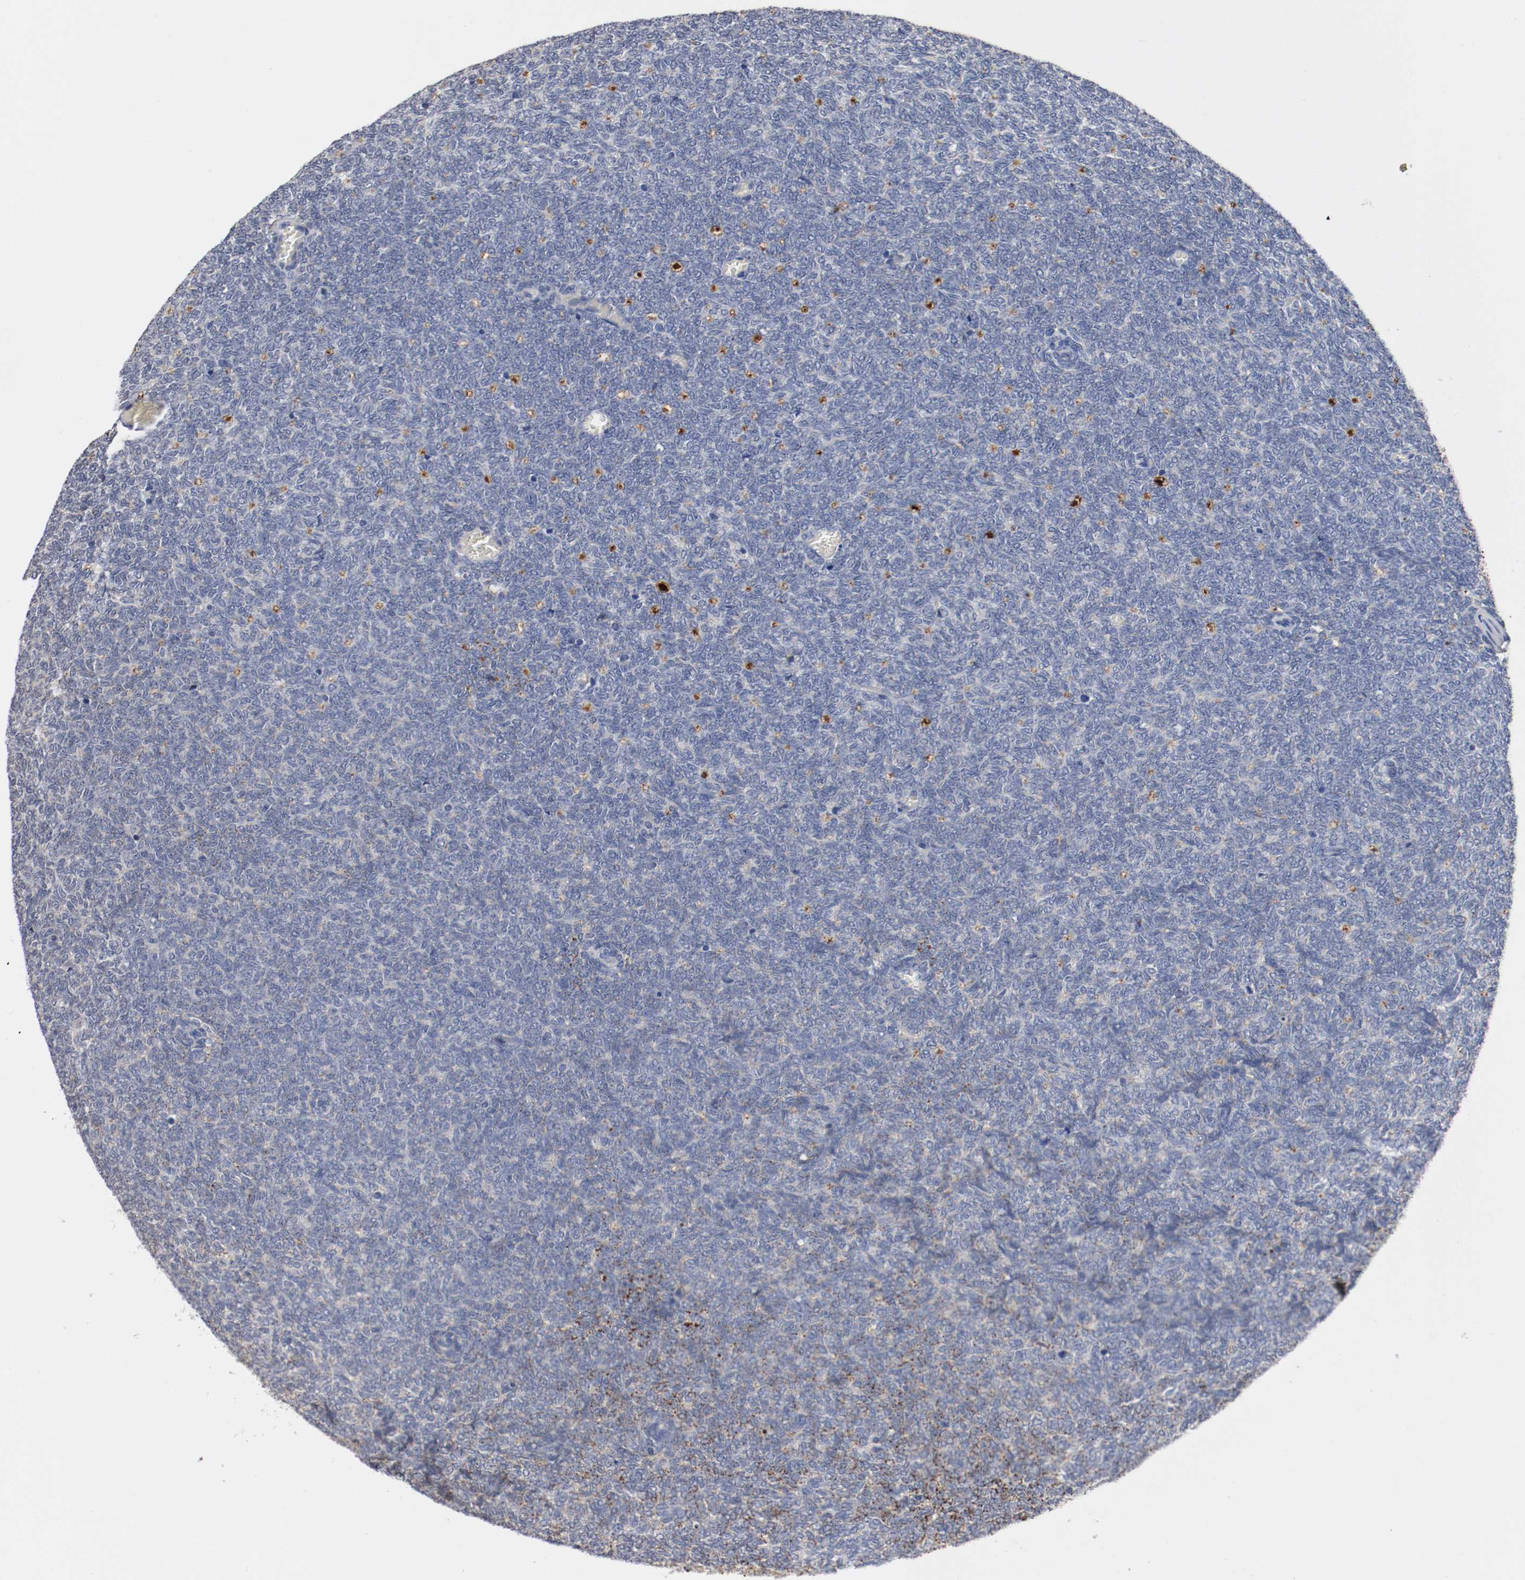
{"staining": {"intensity": "weak", "quantity": "25%-75%", "location": "cytoplasmic/membranous"}, "tissue": "renal cancer", "cell_type": "Tumor cells", "image_type": "cancer", "snomed": [{"axis": "morphology", "description": "Neoplasm, malignant, NOS"}, {"axis": "topography", "description": "Kidney"}], "caption": "Protein staining of renal malignant neoplasm tissue shows weak cytoplasmic/membranous expression in approximately 25%-75% of tumor cells. The staining is performed using DAB (3,3'-diaminobenzidine) brown chromogen to label protein expression. The nuclei are counter-stained blue using hematoxylin.", "gene": "TNC", "patient": {"sex": "male", "age": 28}}